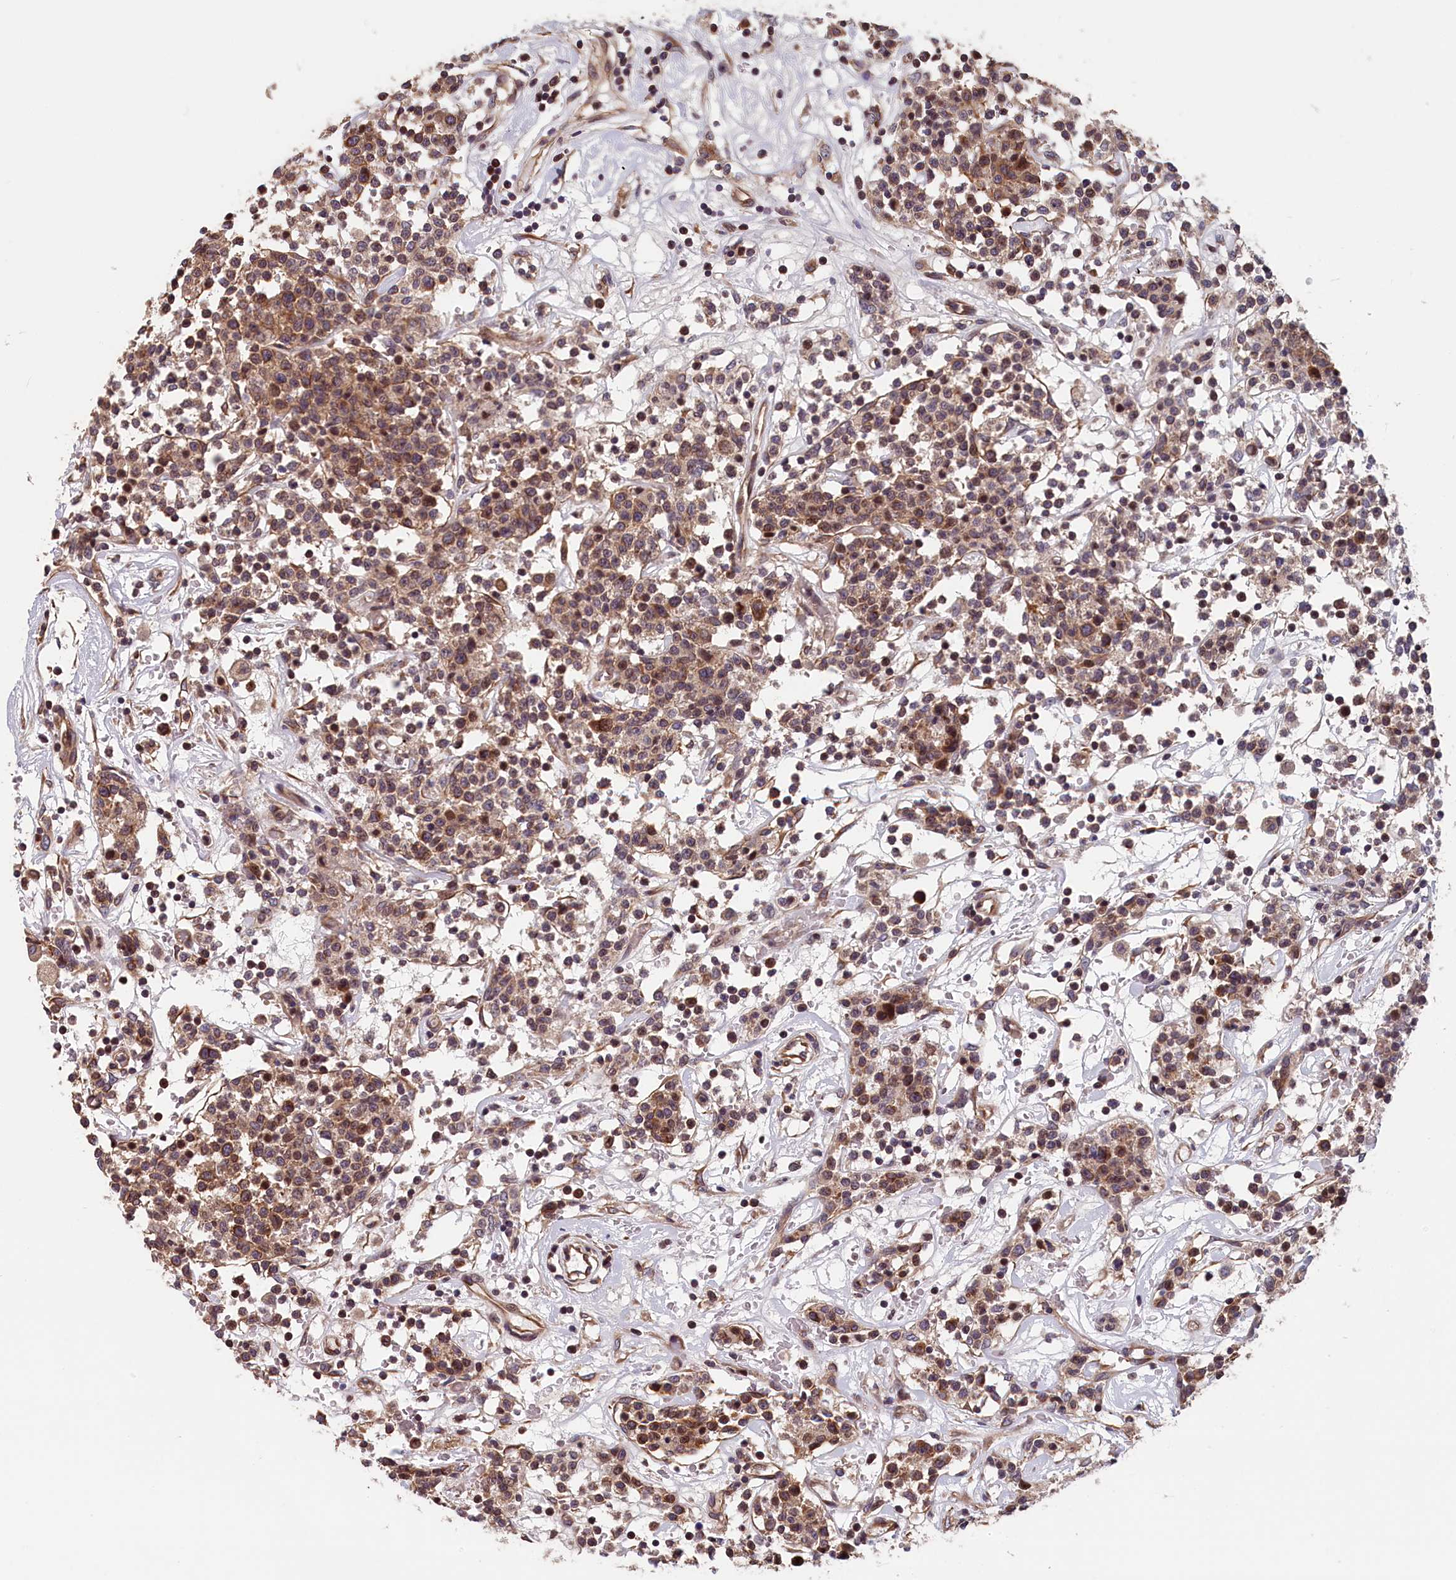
{"staining": {"intensity": "moderate", "quantity": "25%-75%", "location": "cytoplasmic/membranous"}, "tissue": "lymphoma", "cell_type": "Tumor cells", "image_type": "cancer", "snomed": [{"axis": "morphology", "description": "Malignant lymphoma, non-Hodgkin's type, Low grade"}, {"axis": "topography", "description": "Small intestine"}], "caption": "This histopathology image exhibits malignant lymphoma, non-Hodgkin's type (low-grade) stained with IHC to label a protein in brown. The cytoplasmic/membranous of tumor cells show moderate positivity for the protein. Nuclei are counter-stained blue.", "gene": "TMEM116", "patient": {"sex": "female", "age": 59}}